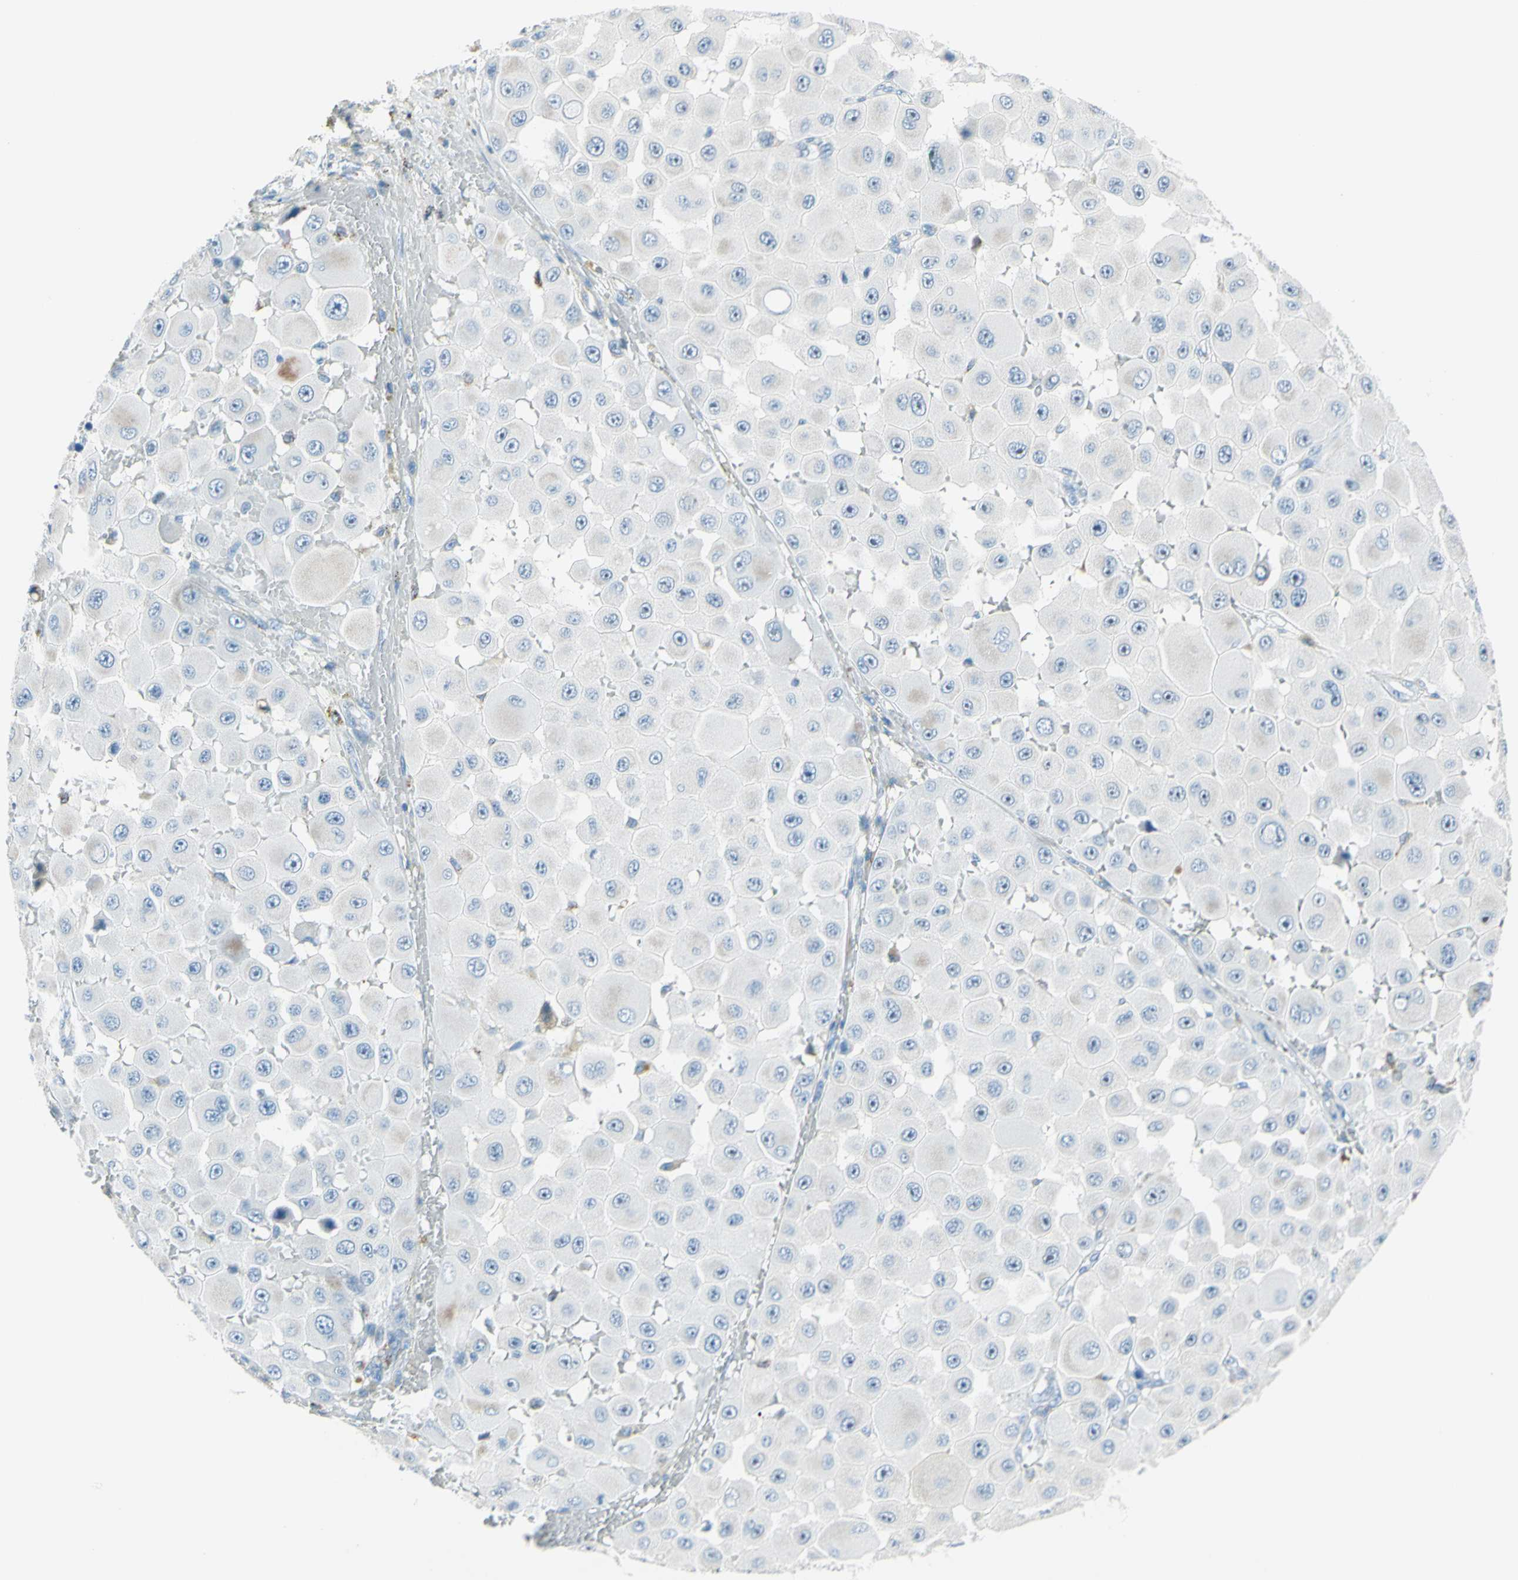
{"staining": {"intensity": "negative", "quantity": "none", "location": "none"}, "tissue": "melanoma", "cell_type": "Tumor cells", "image_type": "cancer", "snomed": [{"axis": "morphology", "description": "Malignant melanoma, NOS"}, {"axis": "topography", "description": "Skin"}], "caption": "This is an immunohistochemistry (IHC) histopathology image of malignant melanoma. There is no staining in tumor cells.", "gene": "CYSLTR1", "patient": {"sex": "female", "age": 81}}